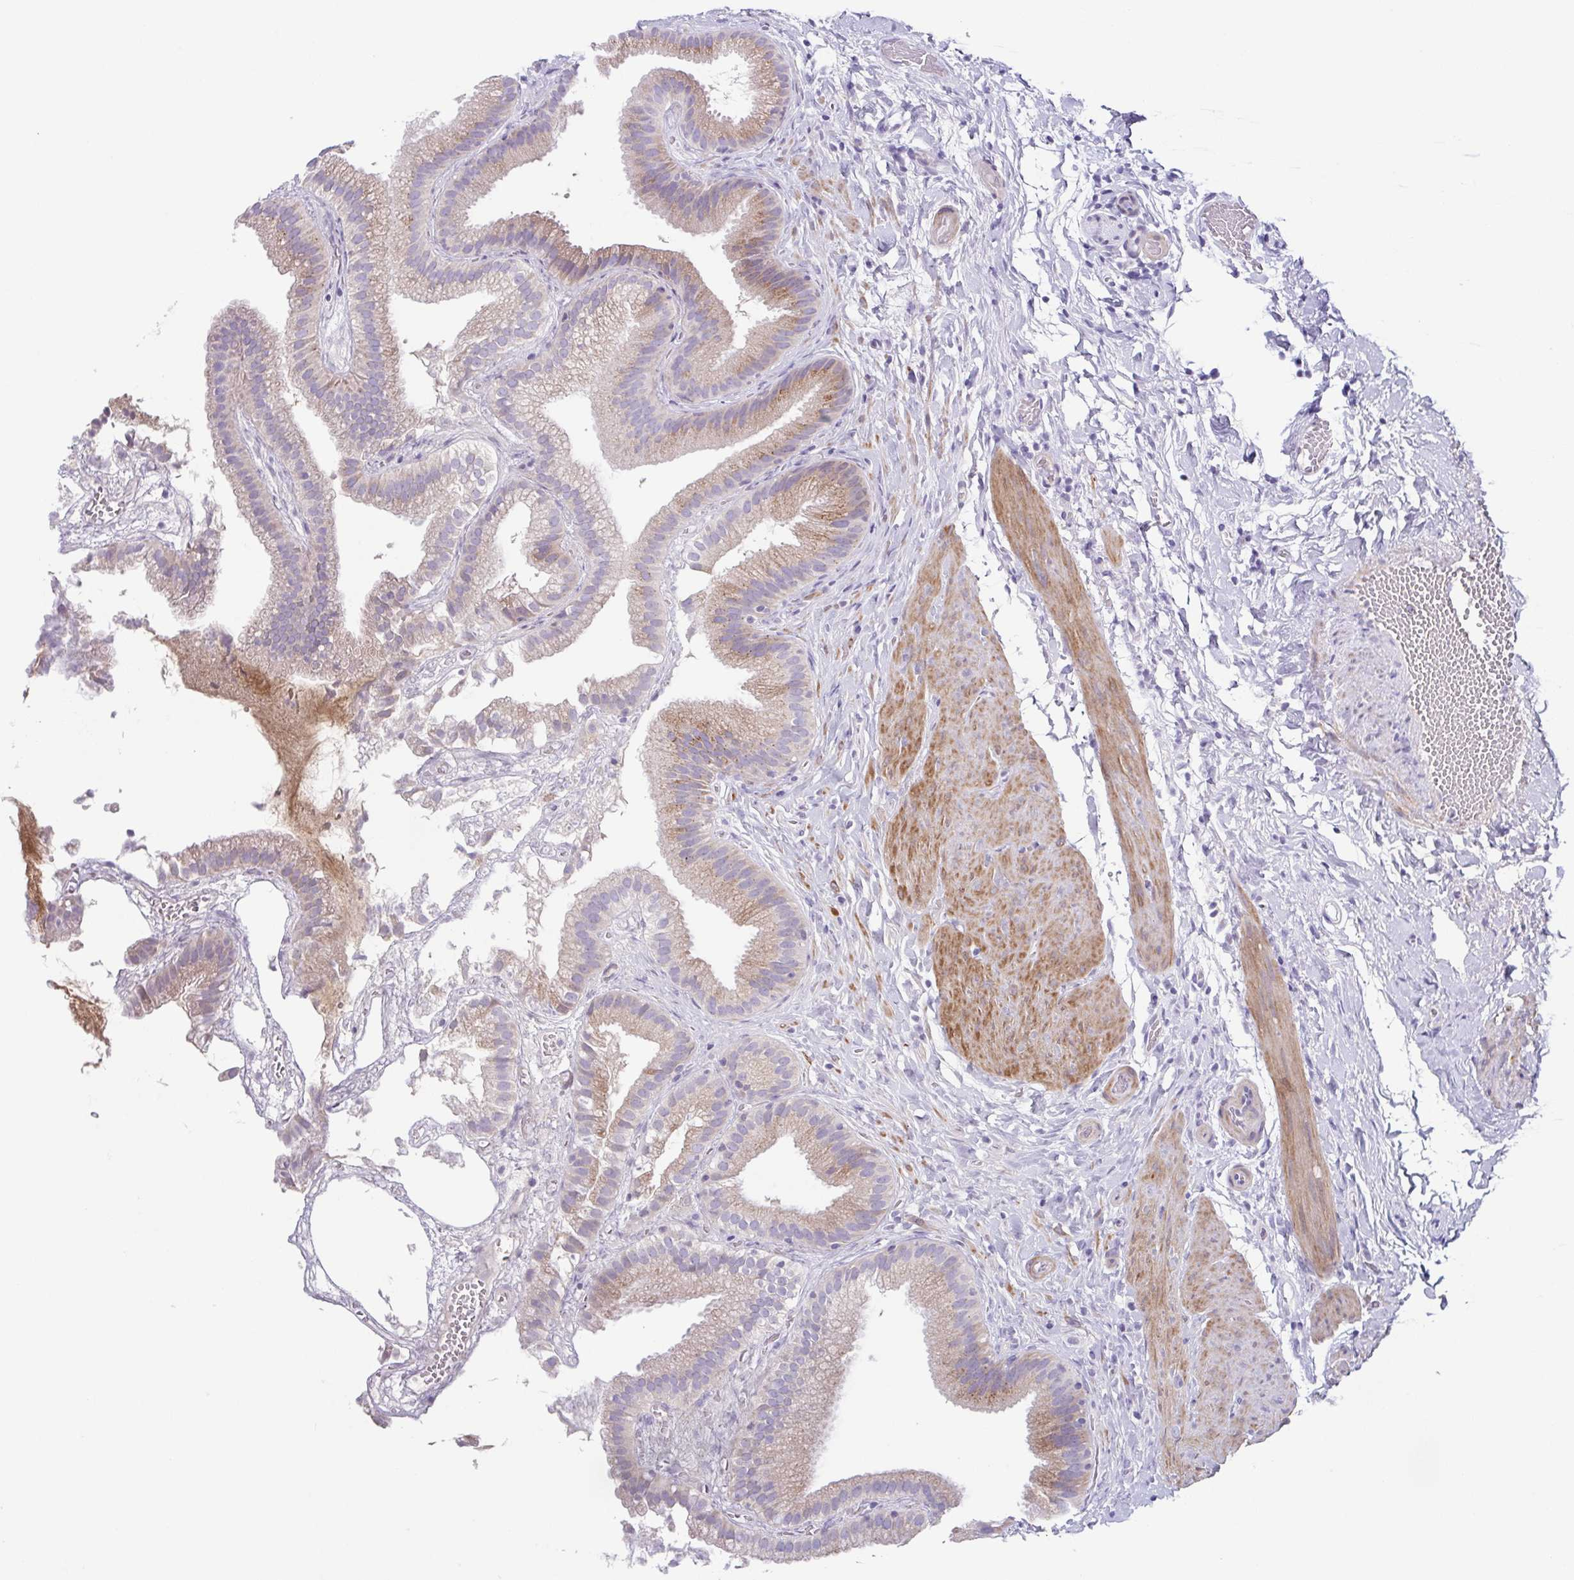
{"staining": {"intensity": "weak", "quantity": "25%-75%", "location": "cytoplasmic/membranous"}, "tissue": "gallbladder", "cell_type": "Glandular cells", "image_type": "normal", "snomed": [{"axis": "morphology", "description": "Normal tissue, NOS"}, {"axis": "topography", "description": "Gallbladder"}], "caption": "The histopathology image shows staining of normal gallbladder, revealing weak cytoplasmic/membranous protein expression (brown color) within glandular cells. (Stains: DAB in brown, nuclei in blue, Microscopy: brightfield microscopy at high magnification).", "gene": "COL17A1", "patient": {"sex": "female", "age": 63}}